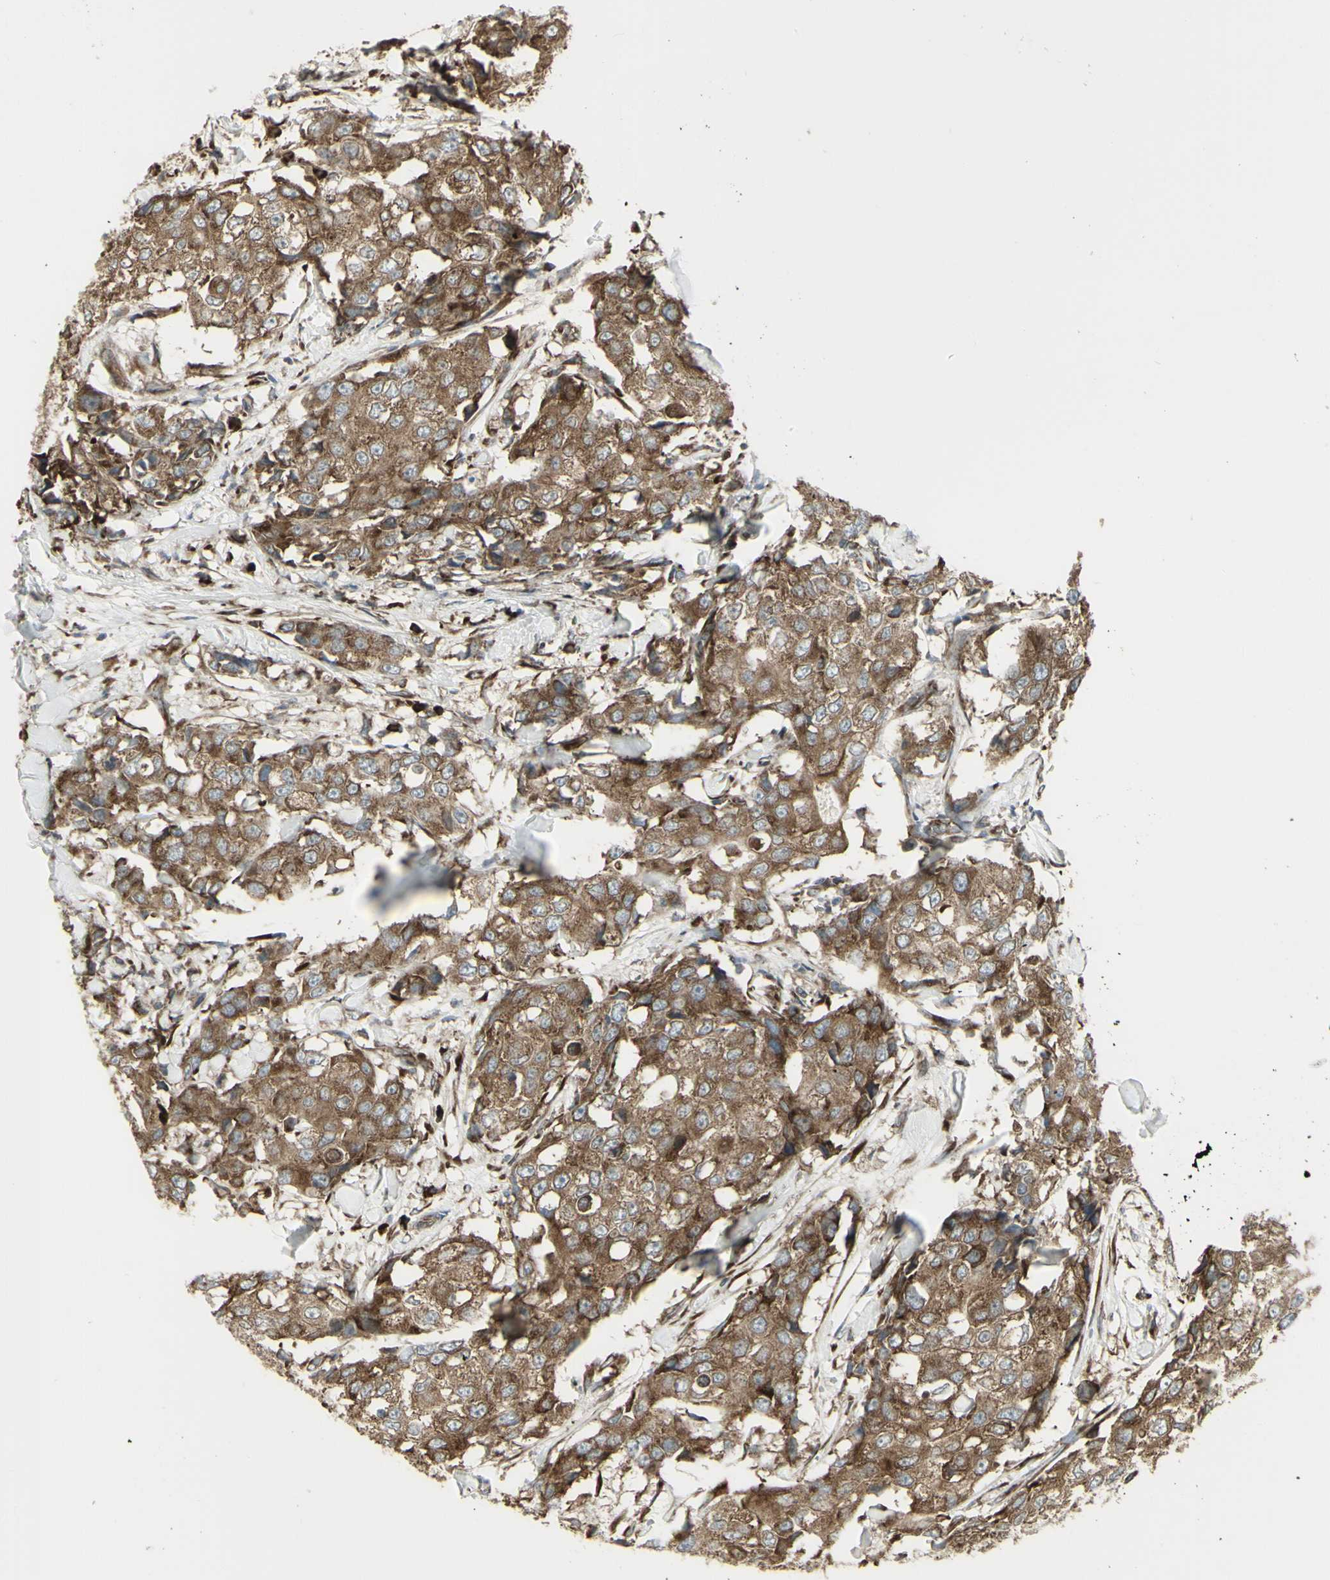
{"staining": {"intensity": "moderate", "quantity": ">75%", "location": "cytoplasmic/membranous"}, "tissue": "breast cancer", "cell_type": "Tumor cells", "image_type": "cancer", "snomed": [{"axis": "morphology", "description": "Duct carcinoma"}, {"axis": "topography", "description": "Breast"}], "caption": "Immunohistochemistry of human intraductal carcinoma (breast) reveals medium levels of moderate cytoplasmic/membranous staining in approximately >75% of tumor cells.", "gene": "FKBP3", "patient": {"sex": "female", "age": 27}}